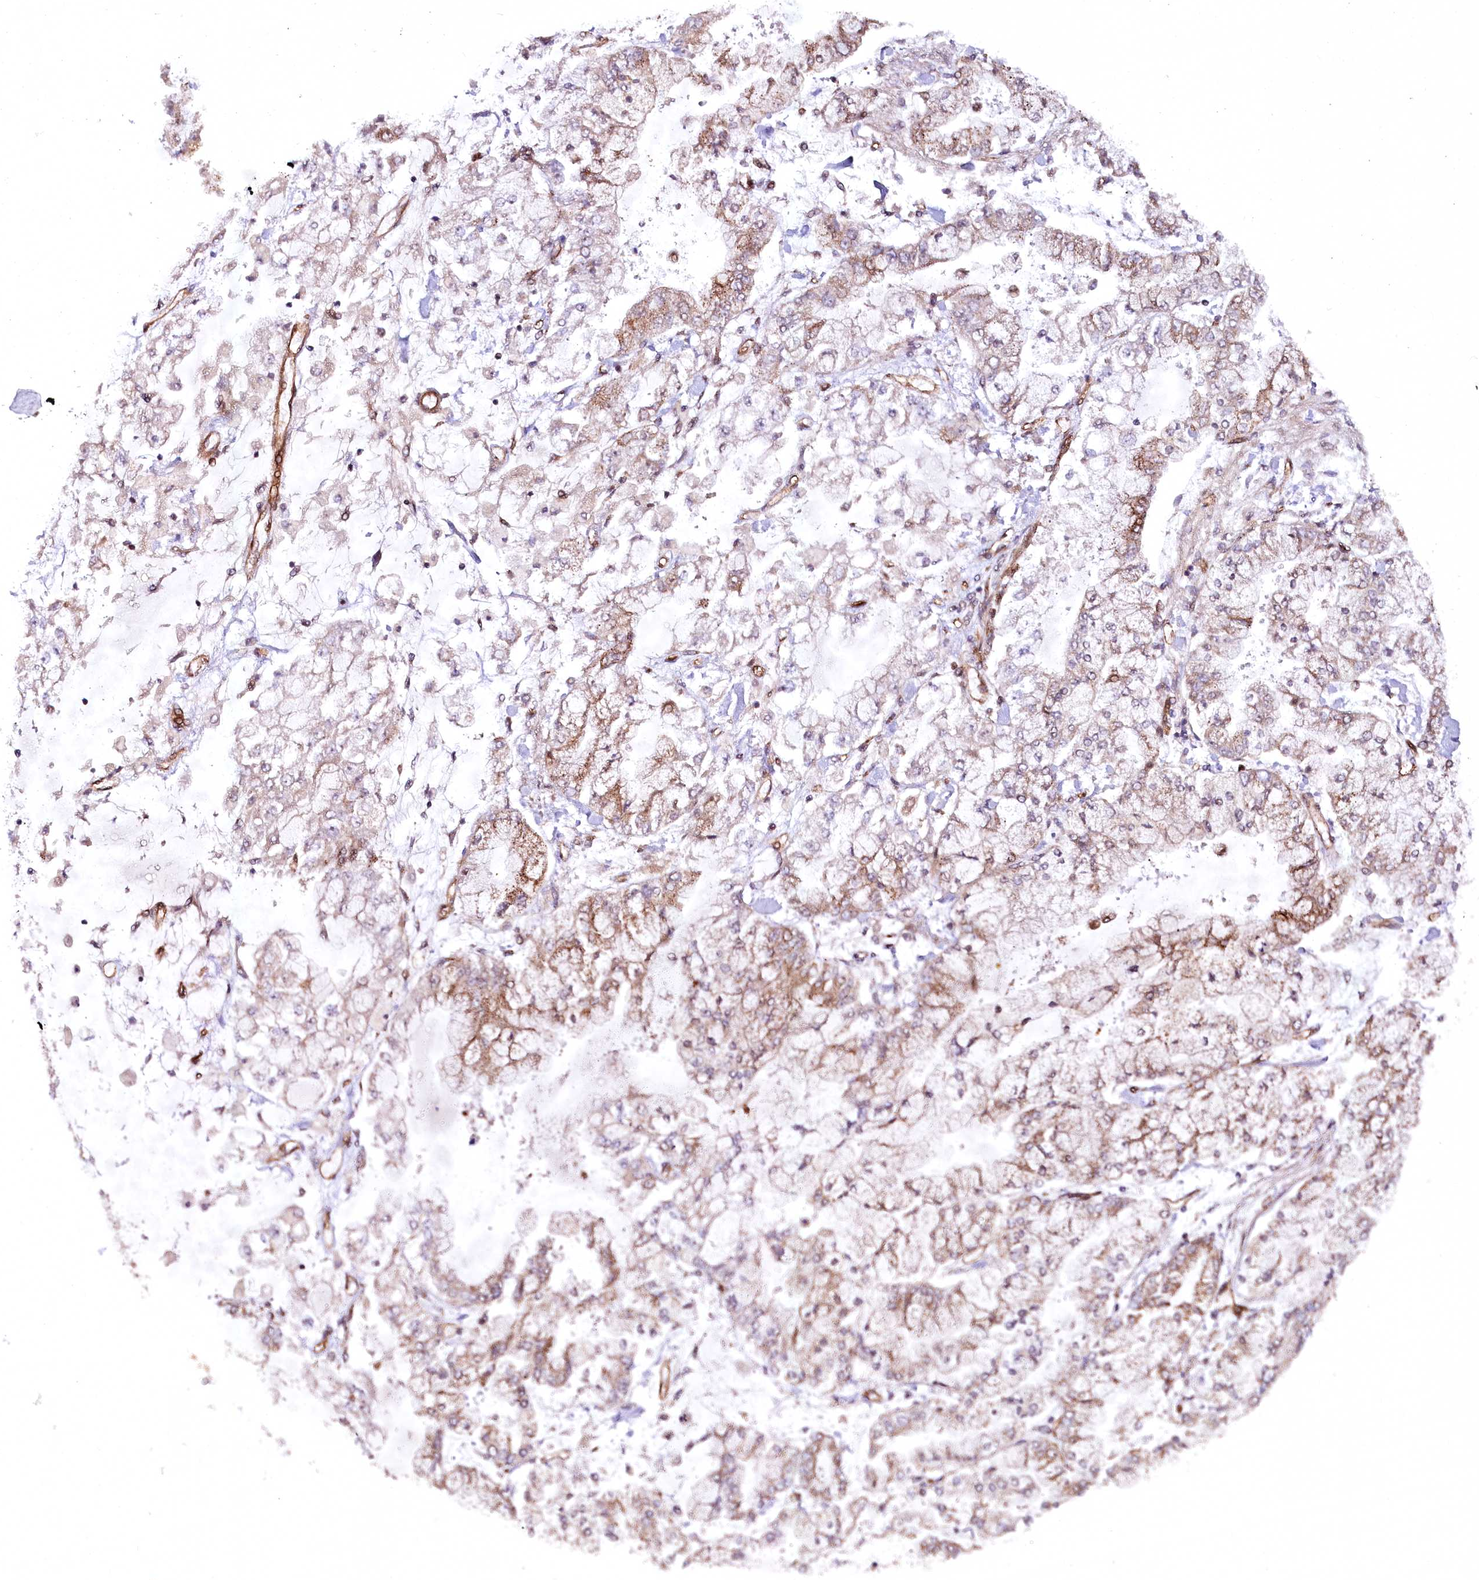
{"staining": {"intensity": "weak", "quantity": "25%-75%", "location": "cytoplasmic/membranous"}, "tissue": "stomach cancer", "cell_type": "Tumor cells", "image_type": "cancer", "snomed": [{"axis": "morphology", "description": "Normal tissue, NOS"}, {"axis": "morphology", "description": "Adenocarcinoma, NOS"}, {"axis": "topography", "description": "Stomach, upper"}, {"axis": "topography", "description": "Stomach"}], "caption": "A high-resolution image shows immunohistochemistry staining of stomach adenocarcinoma, which reveals weak cytoplasmic/membranous expression in approximately 25%-75% of tumor cells.", "gene": "COPG1", "patient": {"sex": "male", "age": 76}}